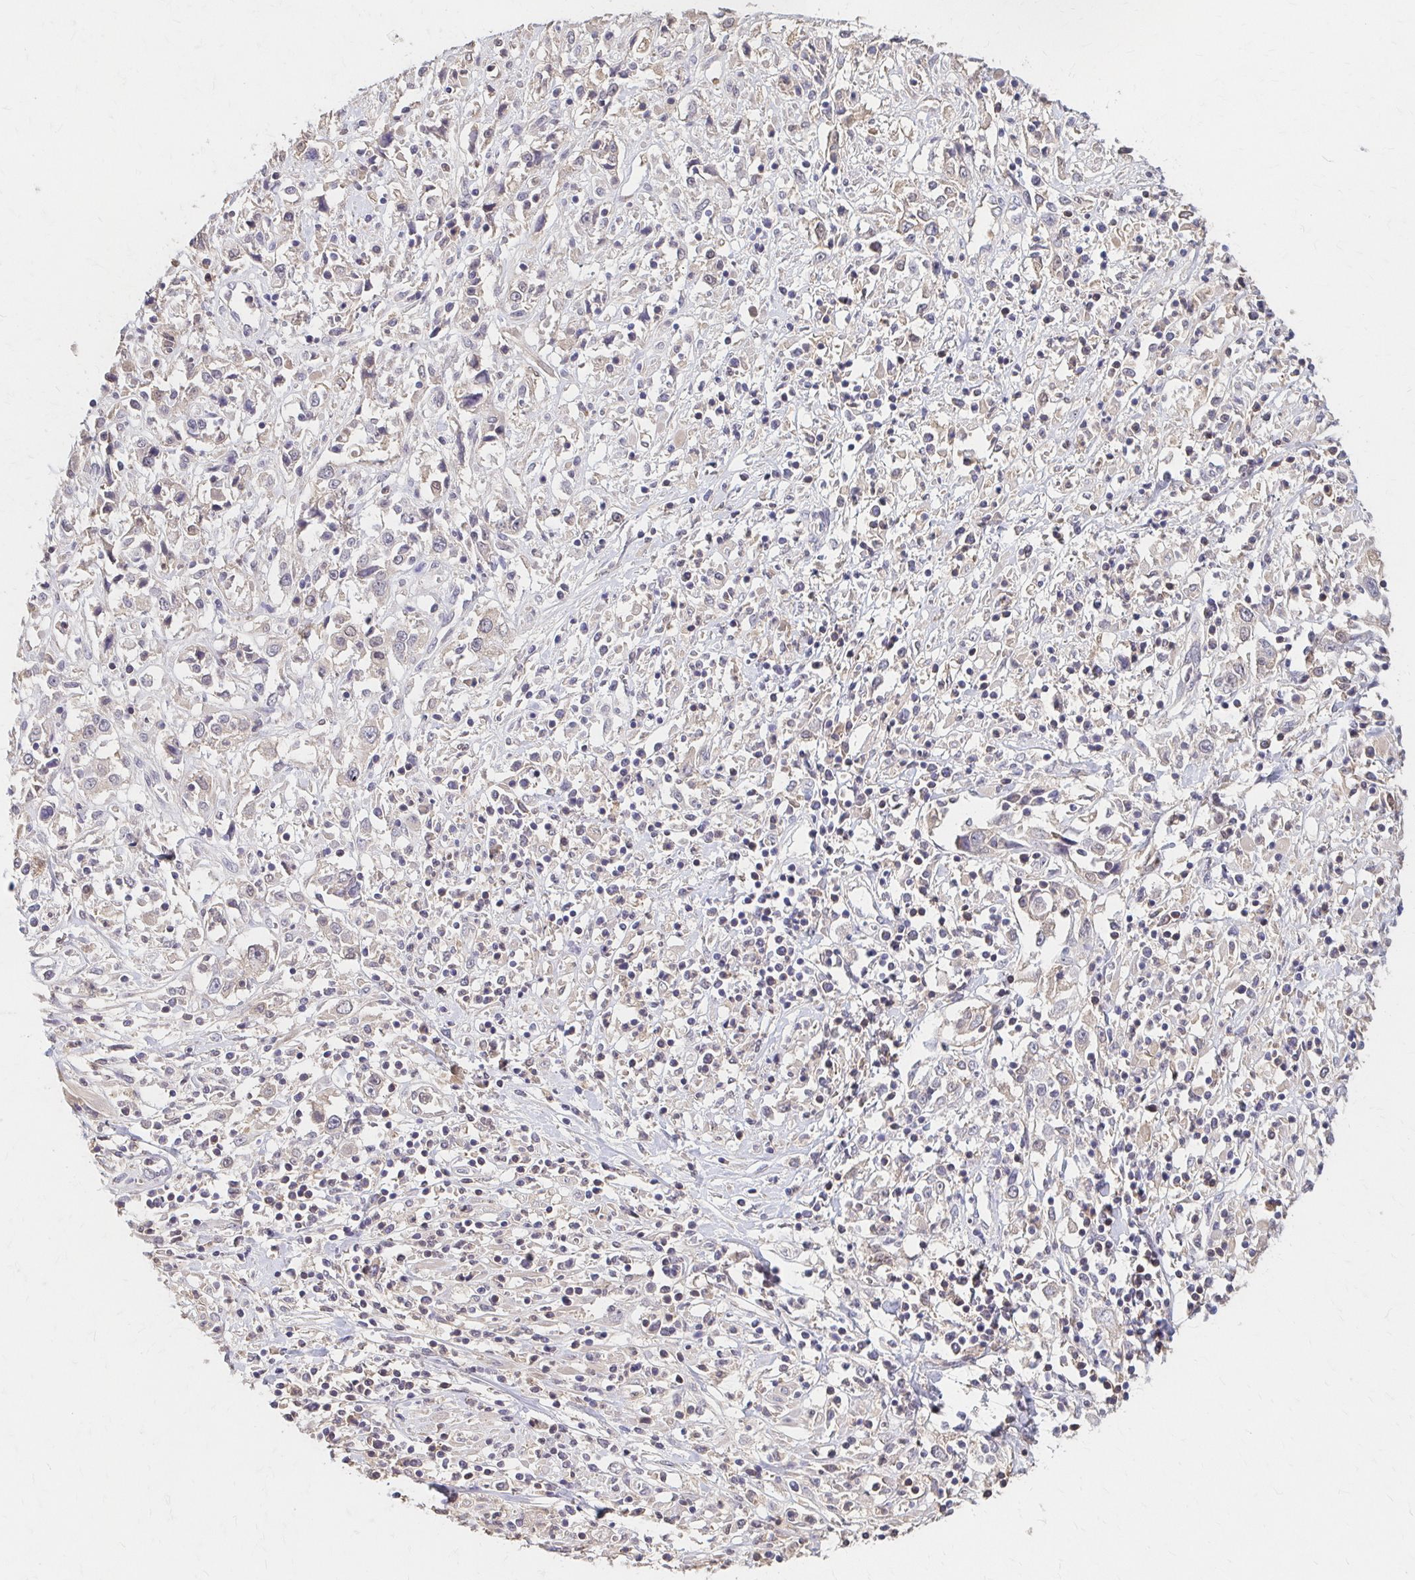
{"staining": {"intensity": "negative", "quantity": "none", "location": "none"}, "tissue": "cervical cancer", "cell_type": "Tumor cells", "image_type": "cancer", "snomed": [{"axis": "morphology", "description": "Adenocarcinoma, NOS"}, {"axis": "topography", "description": "Cervix"}], "caption": "An immunohistochemistry (IHC) histopathology image of adenocarcinoma (cervical) is shown. There is no staining in tumor cells of adenocarcinoma (cervical).", "gene": "HMGCS2", "patient": {"sex": "female", "age": 40}}